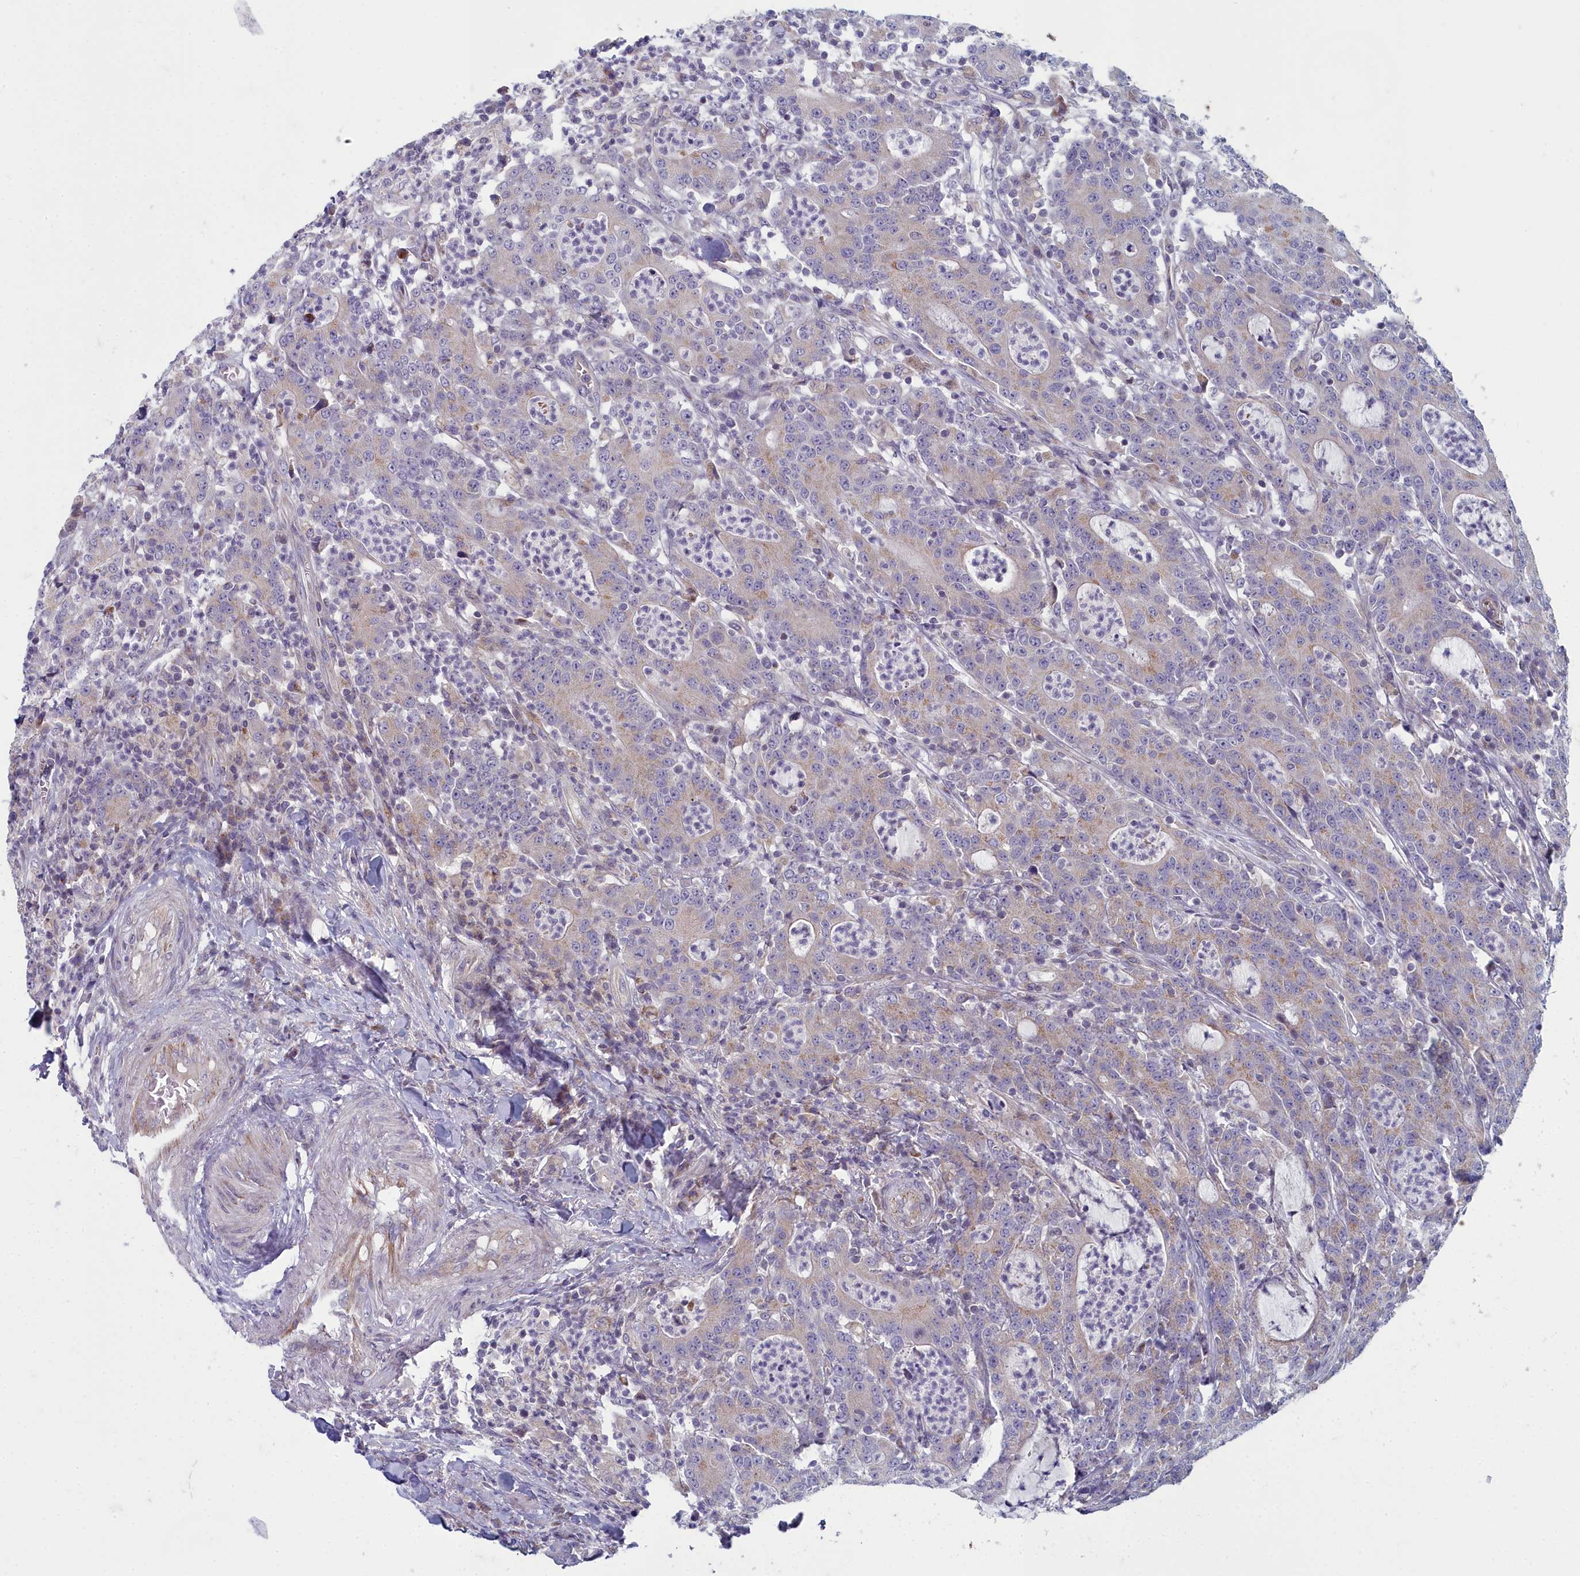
{"staining": {"intensity": "negative", "quantity": "none", "location": "none"}, "tissue": "colorectal cancer", "cell_type": "Tumor cells", "image_type": "cancer", "snomed": [{"axis": "morphology", "description": "Adenocarcinoma, NOS"}, {"axis": "topography", "description": "Colon"}], "caption": "DAB immunohistochemical staining of colorectal cancer (adenocarcinoma) displays no significant positivity in tumor cells. Brightfield microscopy of immunohistochemistry stained with DAB (brown) and hematoxylin (blue), captured at high magnification.", "gene": "INSYN2A", "patient": {"sex": "male", "age": 83}}